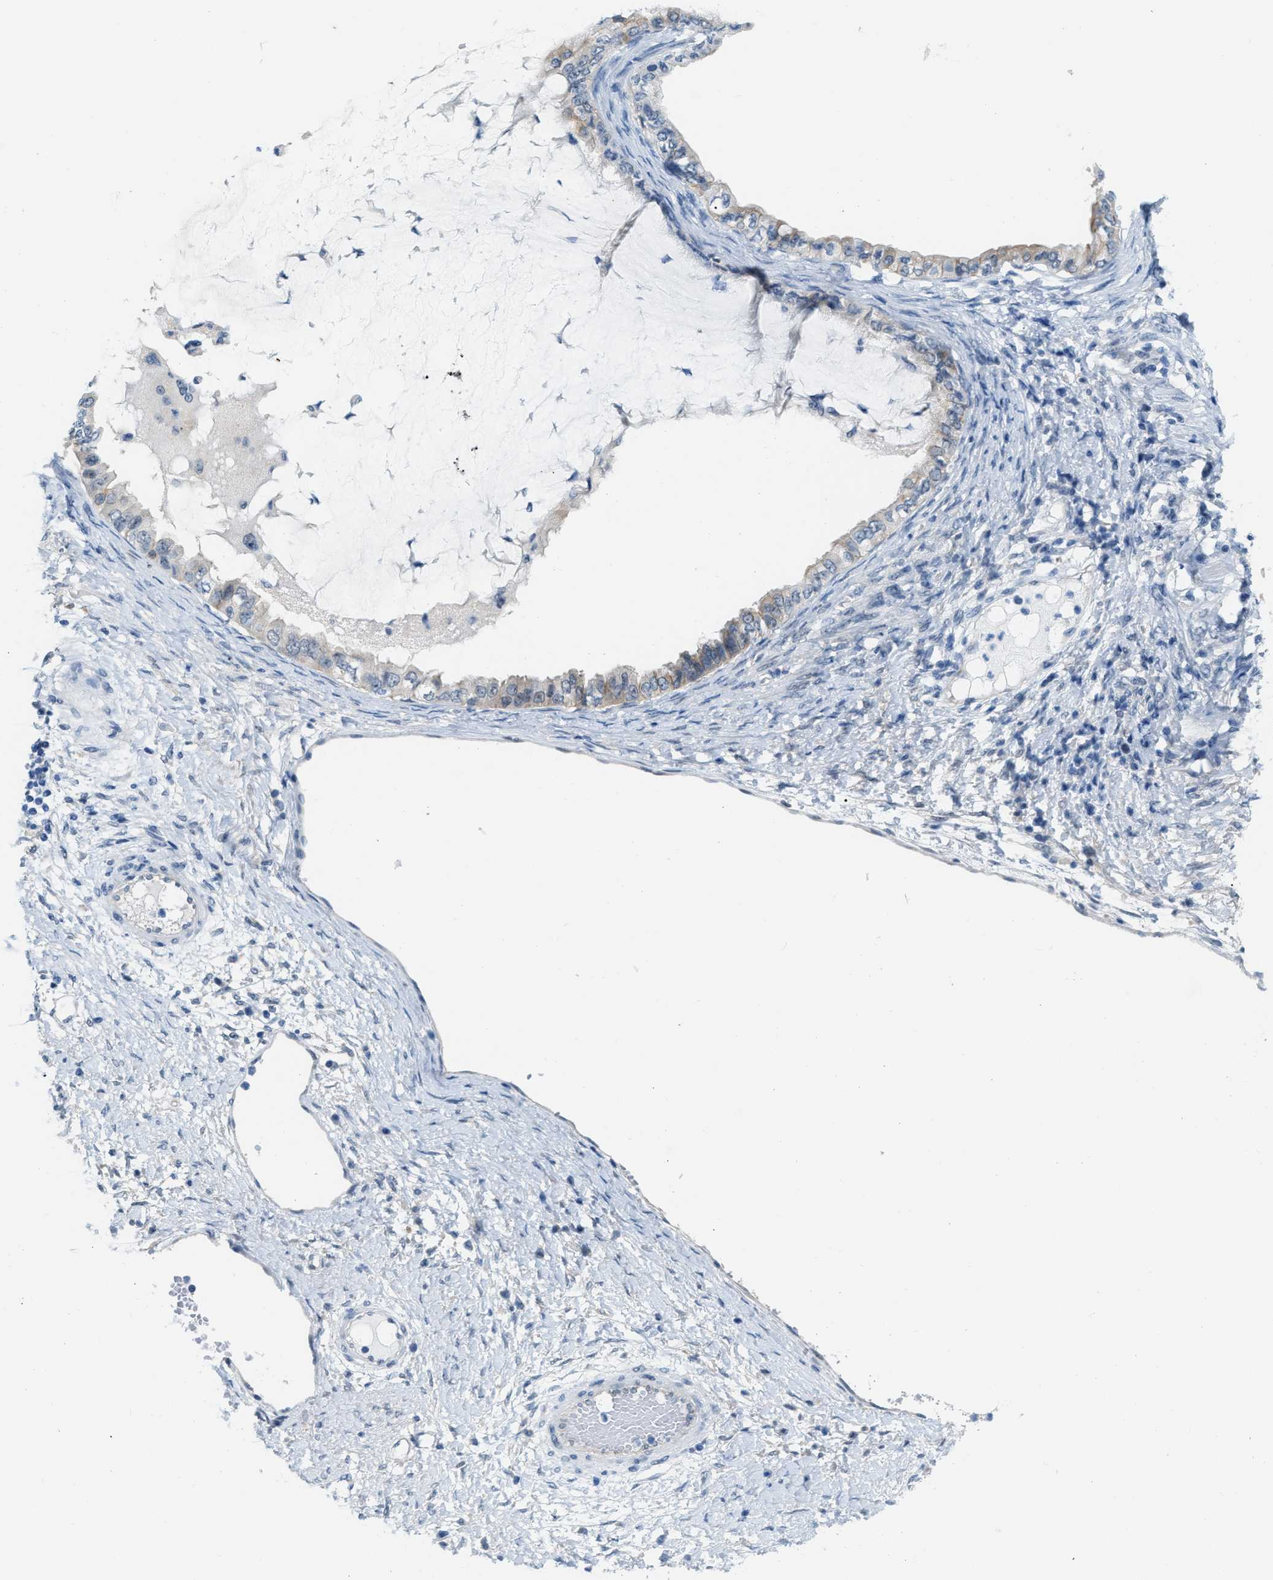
{"staining": {"intensity": "weak", "quantity": "25%-75%", "location": "cytoplasmic/membranous"}, "tissue": "ovarian cancer", "cell_type": "Tumor cells", "image_type": "cancer", "snomed": [{"axis": "morphology", "description": "Cystadenocarcinoma, mucinous, NOS"}, {"axis": "topography", "description": "Ovary"}], "caption": "IHC (DAB) staining of ovarian cancer demonstrates weak cytoplasmic/membranous protein staining in about 25%-75% of tumor cells. The protein of interest is shown in brown color, while the nuclei are stained blue.", "gene": "PHRF1", "patient": {"sex": "female", "age": 80}}